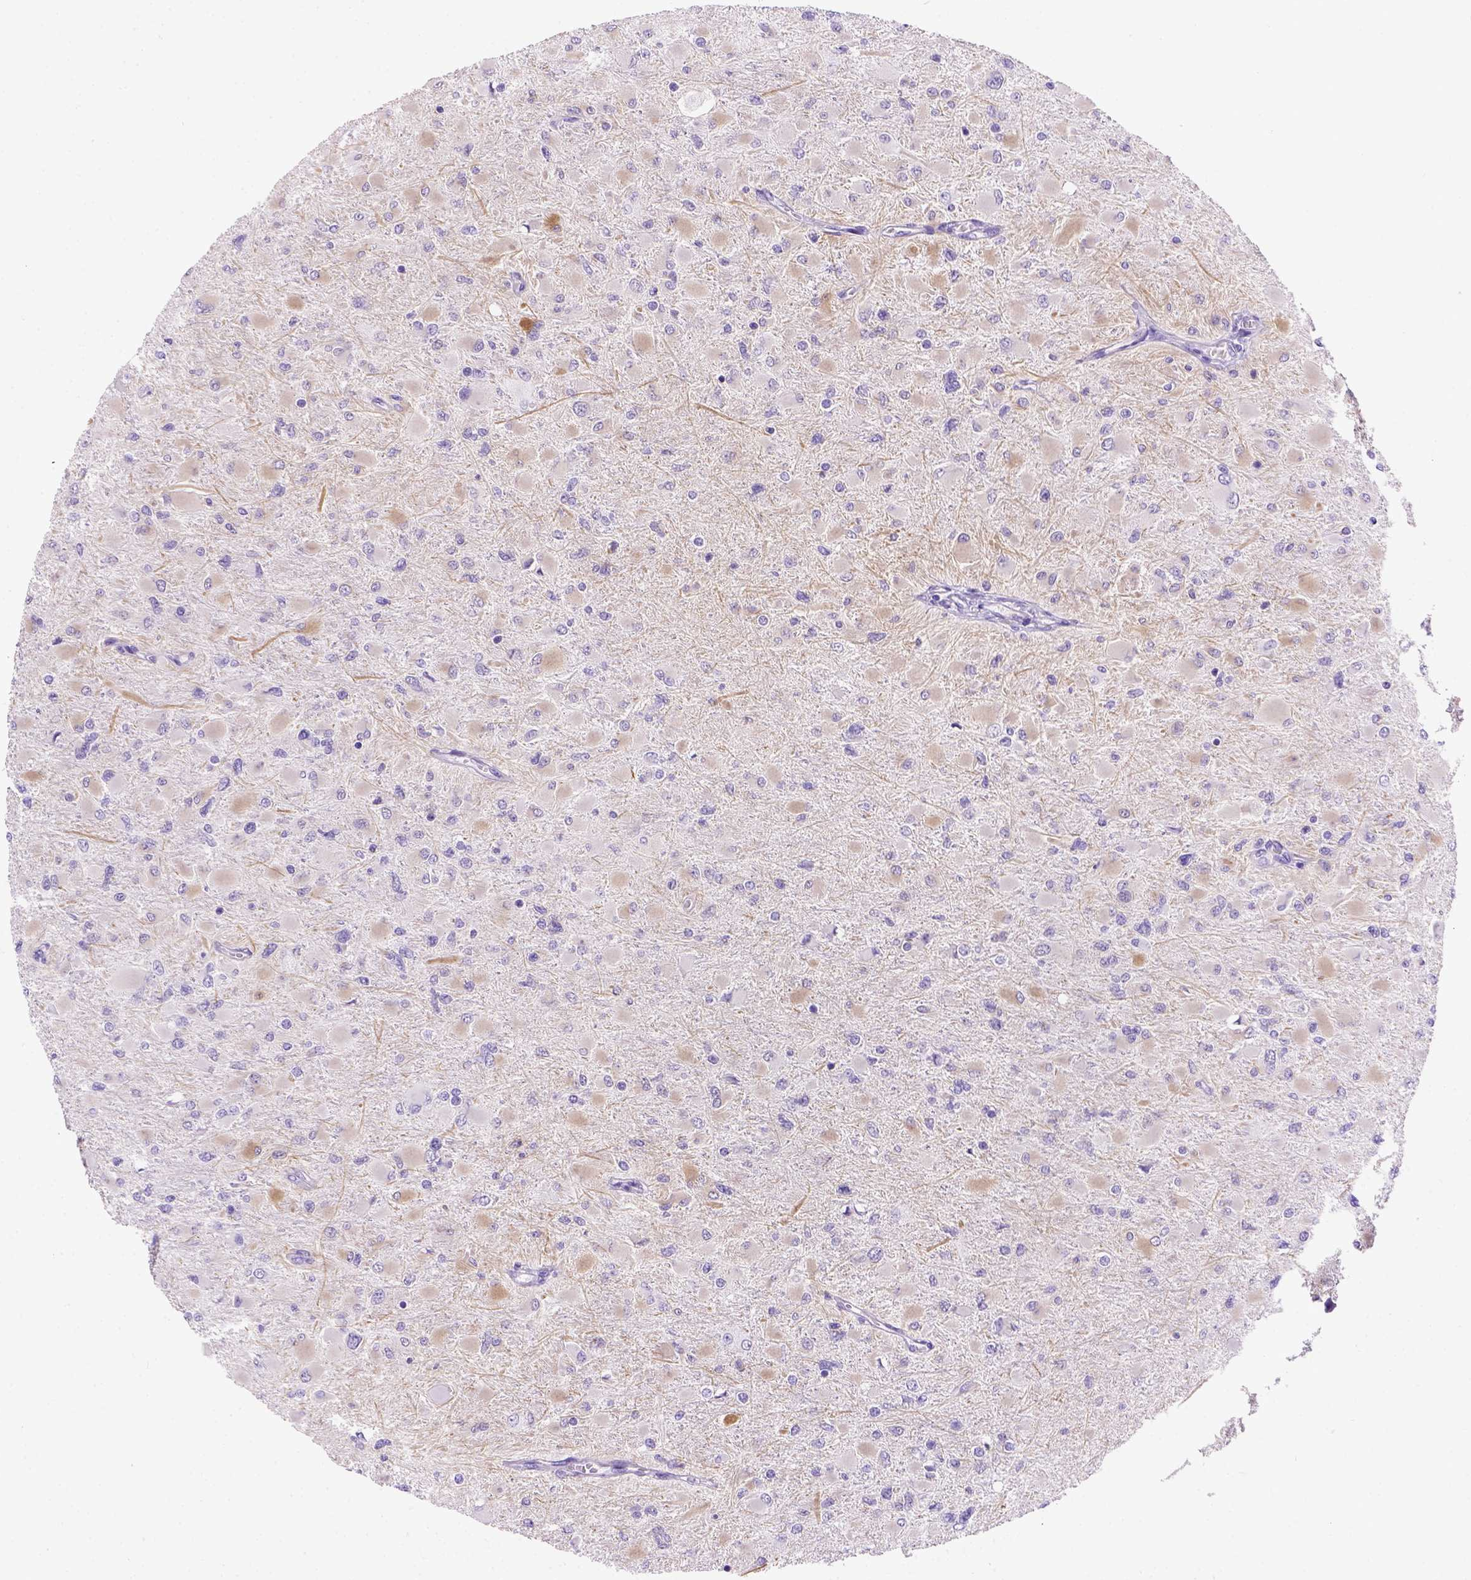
{"staining": {"intensity": "moderate", "quantity": "<25%", "location": "cytoplasmic/membranous"}, "tissue": "glioma", "cell_type": "Tumor cells", "image_type": "cancer", "snomed": [{"axis": "morphology", "description": "Glioma, malignant, High grade"}, {"axis": "topography", "description": "Cerebral cortex"}], "caption": "Moderate cytoplasmic/membranous positivity is appreciated in approximately <25% of tumor cells in glioma. (Stains: DAB in brown, nuclei in blue, Microscopy: brightfield microscopy at high magnification).", "gene": "FOXI1", "patient": {"sex": "female", "age": 36}}